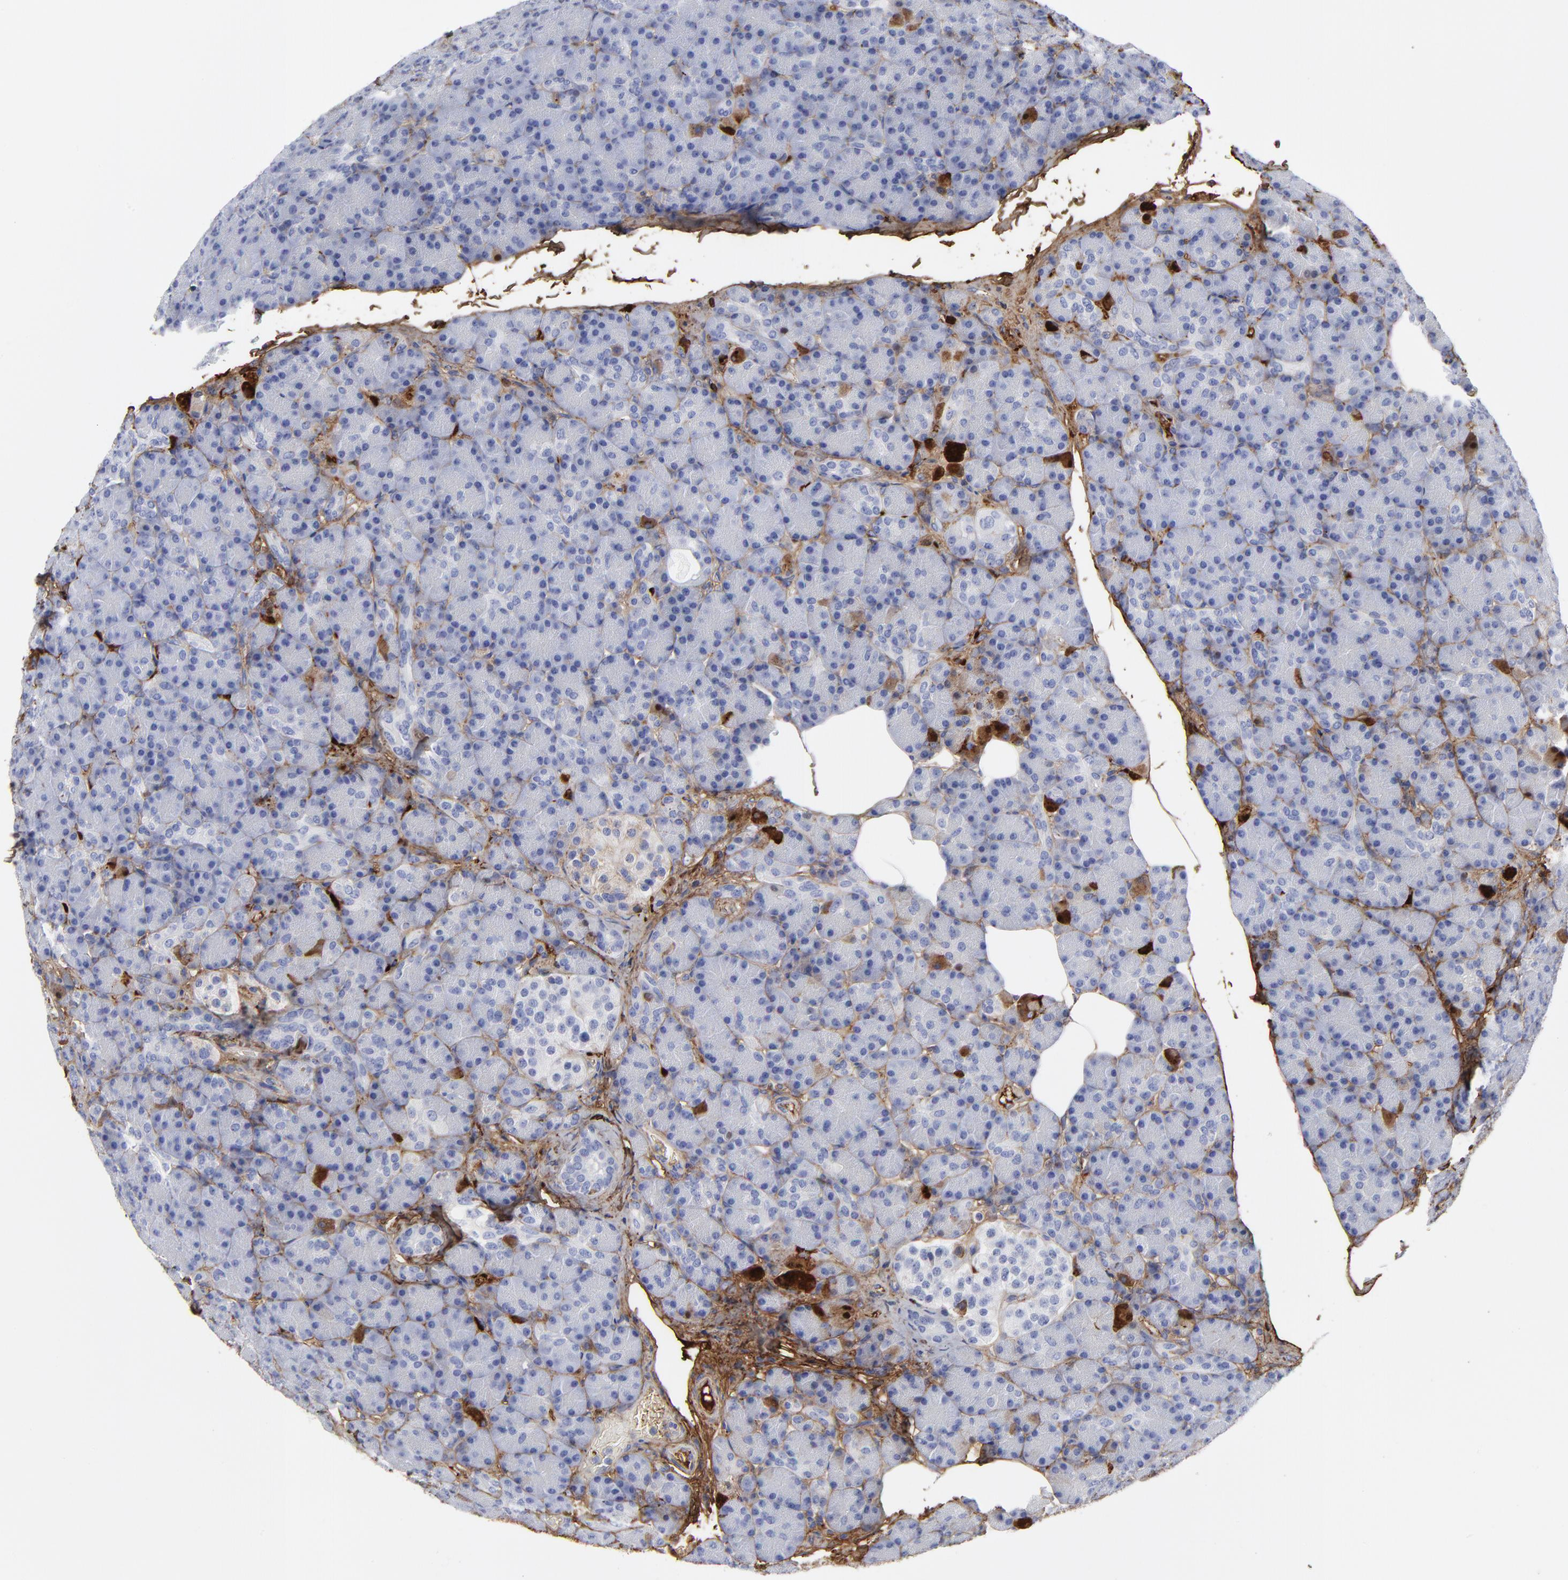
{"staining": {"intensity": "negative", "quantity": "none", "location": "none"}, "tissue": "pancreas", "cell_type": "Exocrine glandular cells", "image_type": "normal", "snomed": [{"axis": "morphology", "description": "Normal tissue, NOS"}, {"axis": "topography", "description": "Pancreas"}], "caption": "Immunohistochemistry of benign pancreas displays no staining in exocrine glandular cells.", "gene": "DCN", "patient": {"sex": "female", "age": 43}}